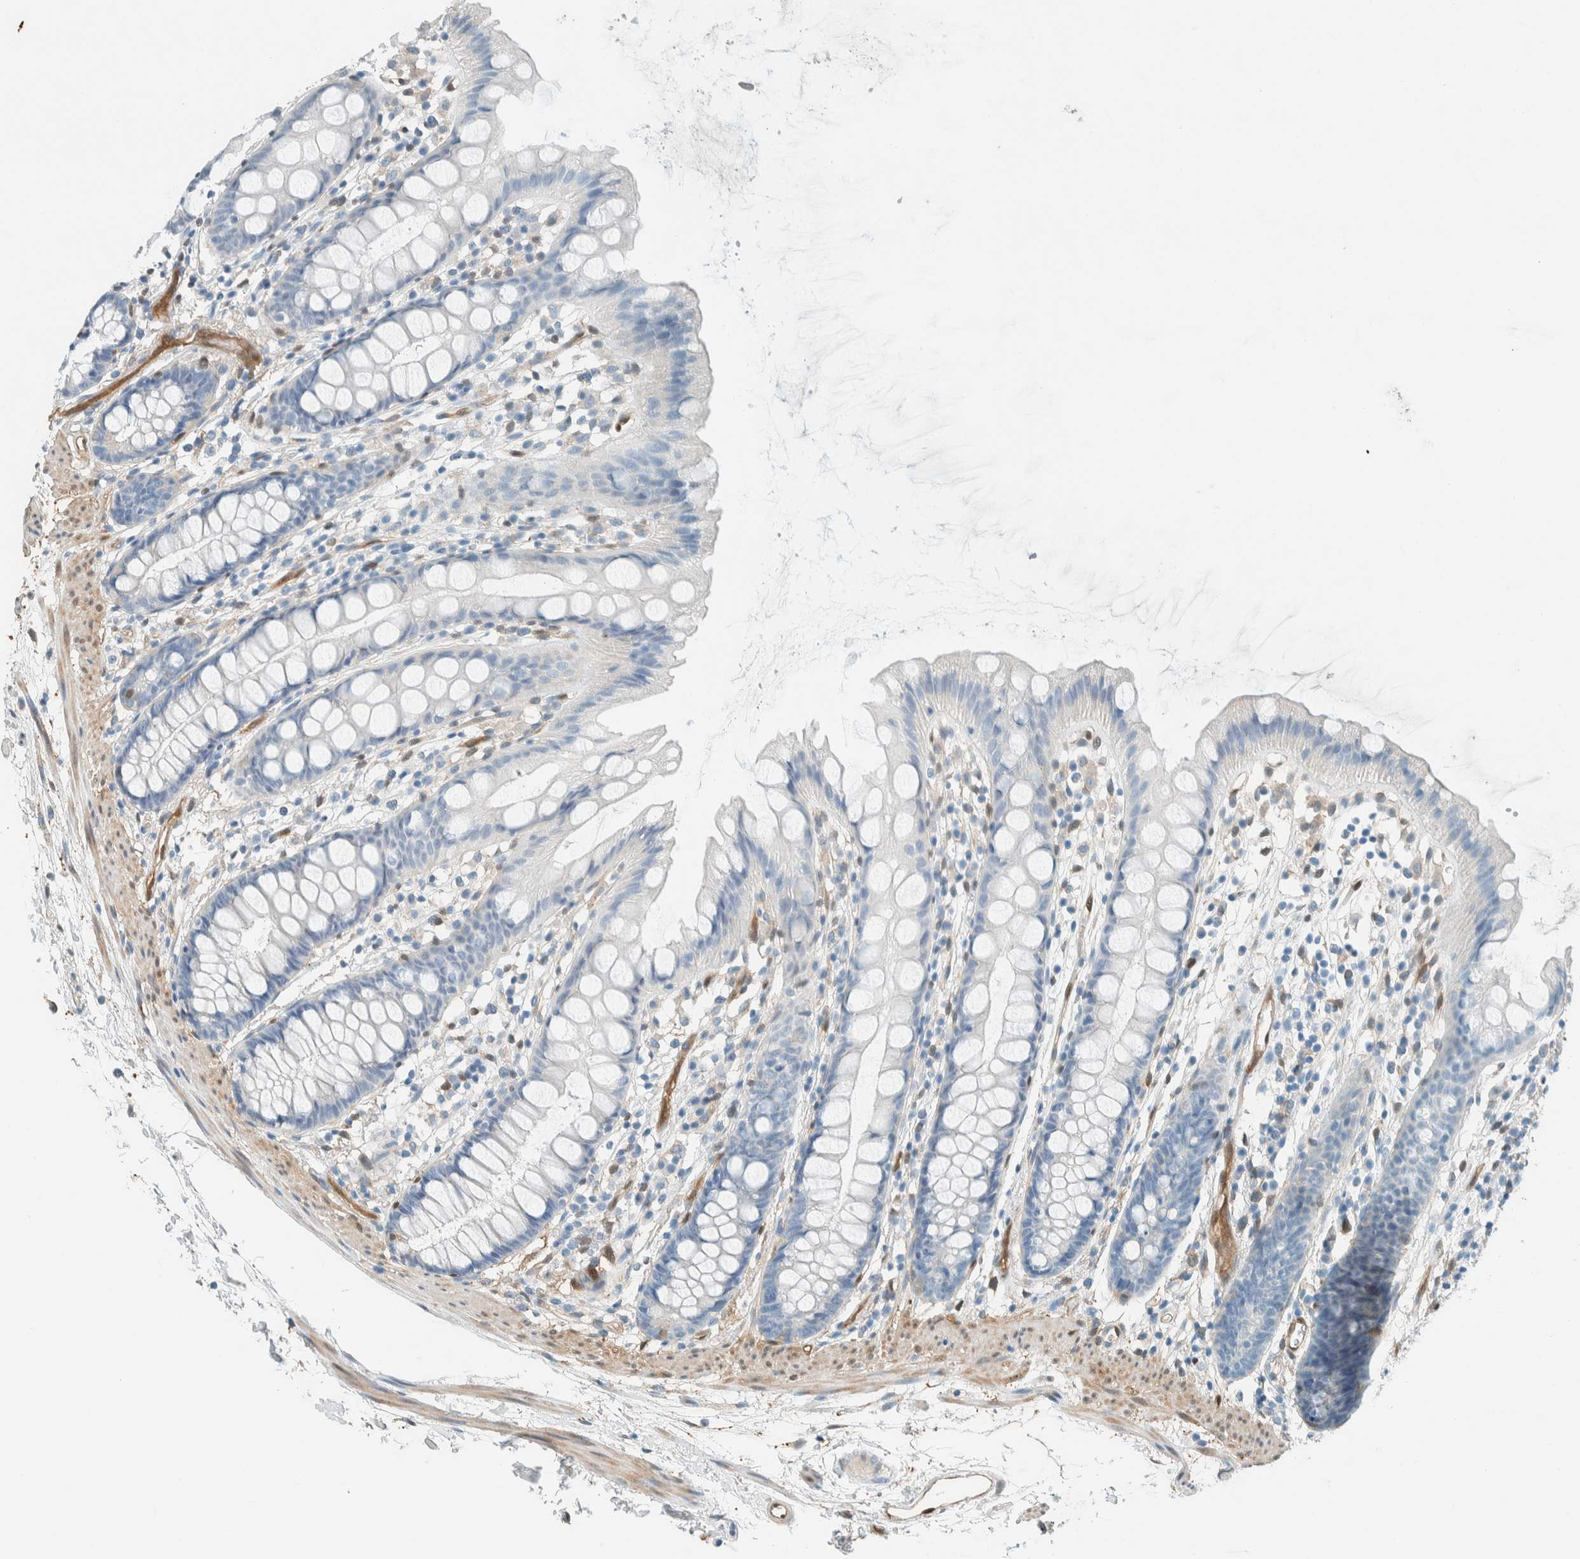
{"staining": {"intensity": "negative", "quantity": "none", "location": "none"}, "tissue": "rectum", "cell_type": "Glandular cells", "image_type": "normal", "snomed": [{"axis": "morphology", "description": "Normal tissue, NOS"}, {"axis": "topography", "description": "Rectum"}], "caption": "Glandular cells show no significant expression in unremarkable rectum. (Stains: DAB (3,3'-diaminobenzidine) immunohistochemistry (IHC) with hematoxylin counter stain, Microscopy: brightfield microscopy at high magnification).", "gene": "NXN", "patient": {"sex": "female", "age": 65}}